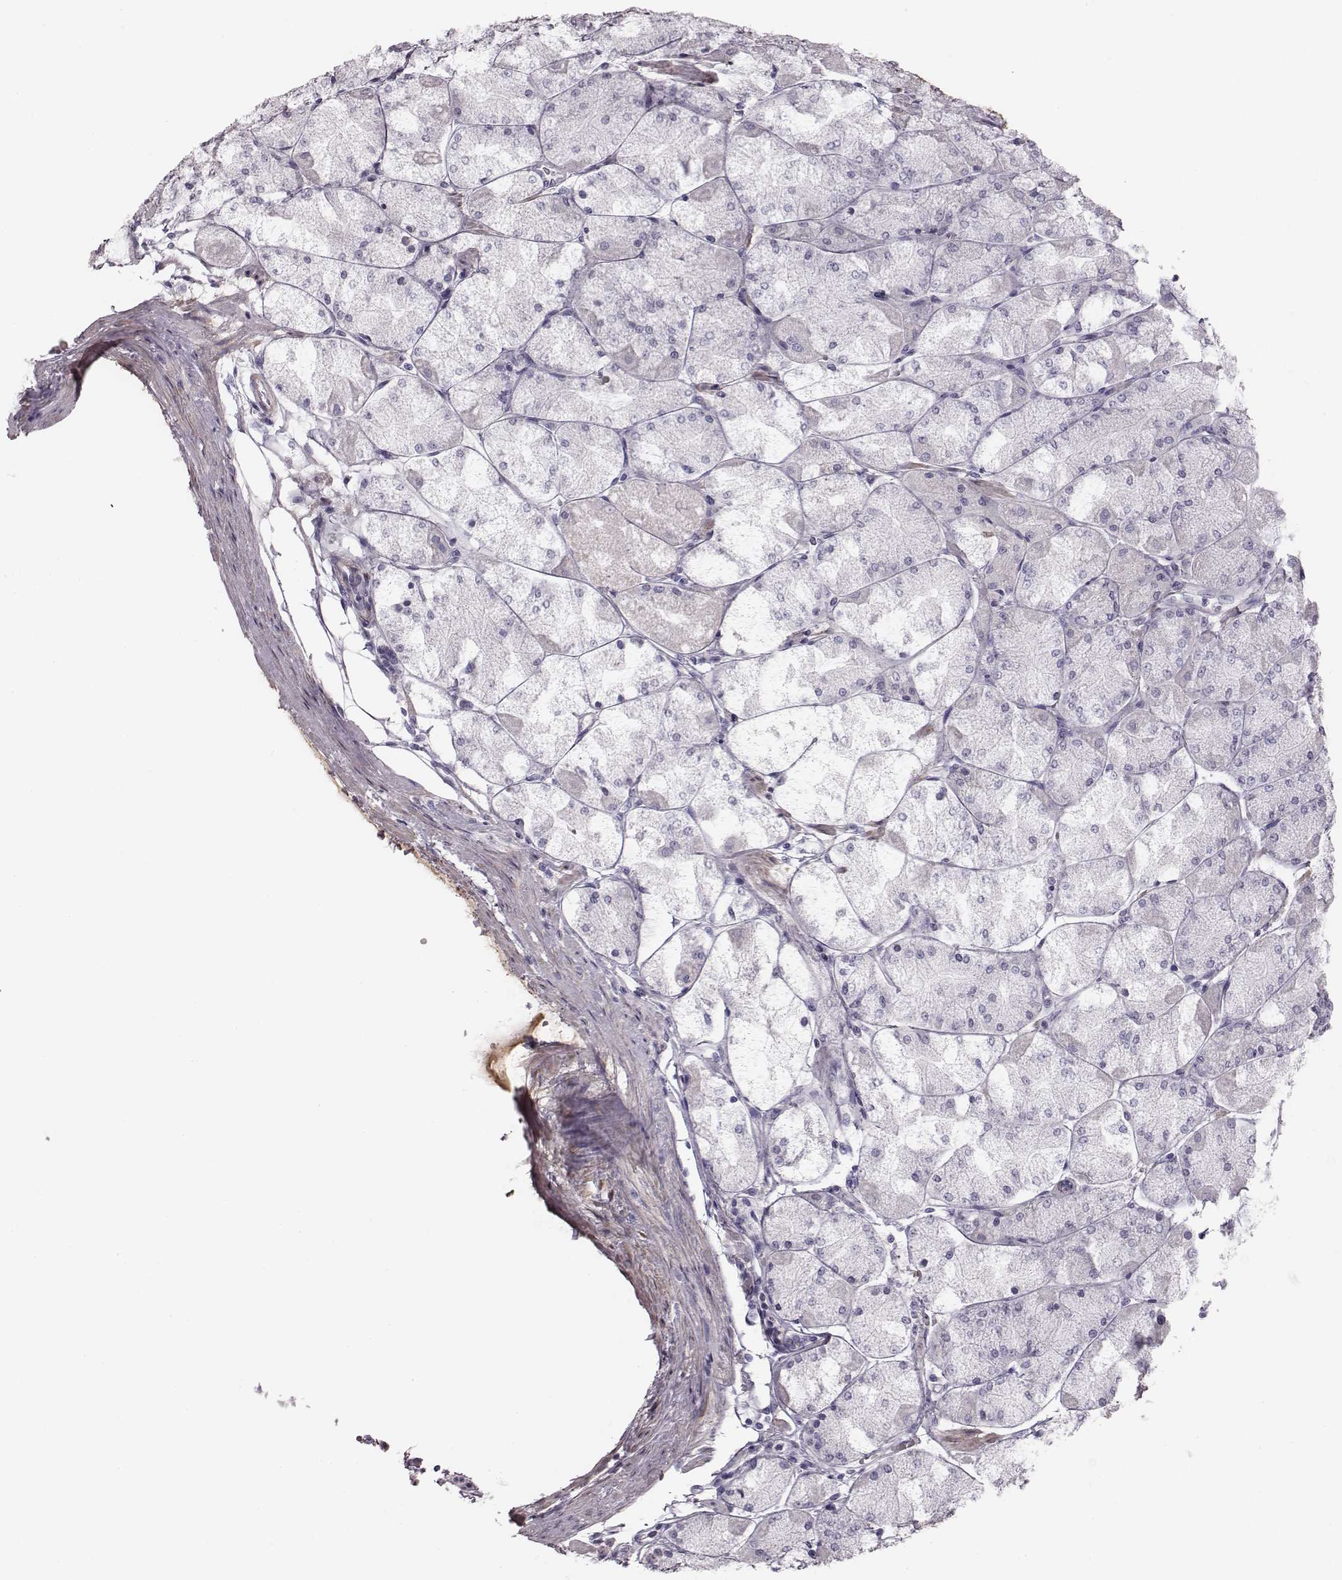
{"staining": {"intensity": "negative", "quantity": "none", "location": "none"}, "tissue": "stomach", "cell_type": "Glandular cells", "image_type": "normal", "snomed": [{"axis": "morphology", "description": "Normal tissue, NOS"}, {"axis": "topography", "description": "Stomach, upper"}], "caption": "Immunohistochemistry (IHC) histopathology image of benign stomach: human stomach stained with DAB (3,3'-diaminobenzidine) exhibits no significant protein staining in glandular cells. (DAB immunohistochemistry (IHC) visualized using brightfield microscopy, high magnification).", "gene": "CRISP1", "patient": {"sex": "male", "age": 60}}